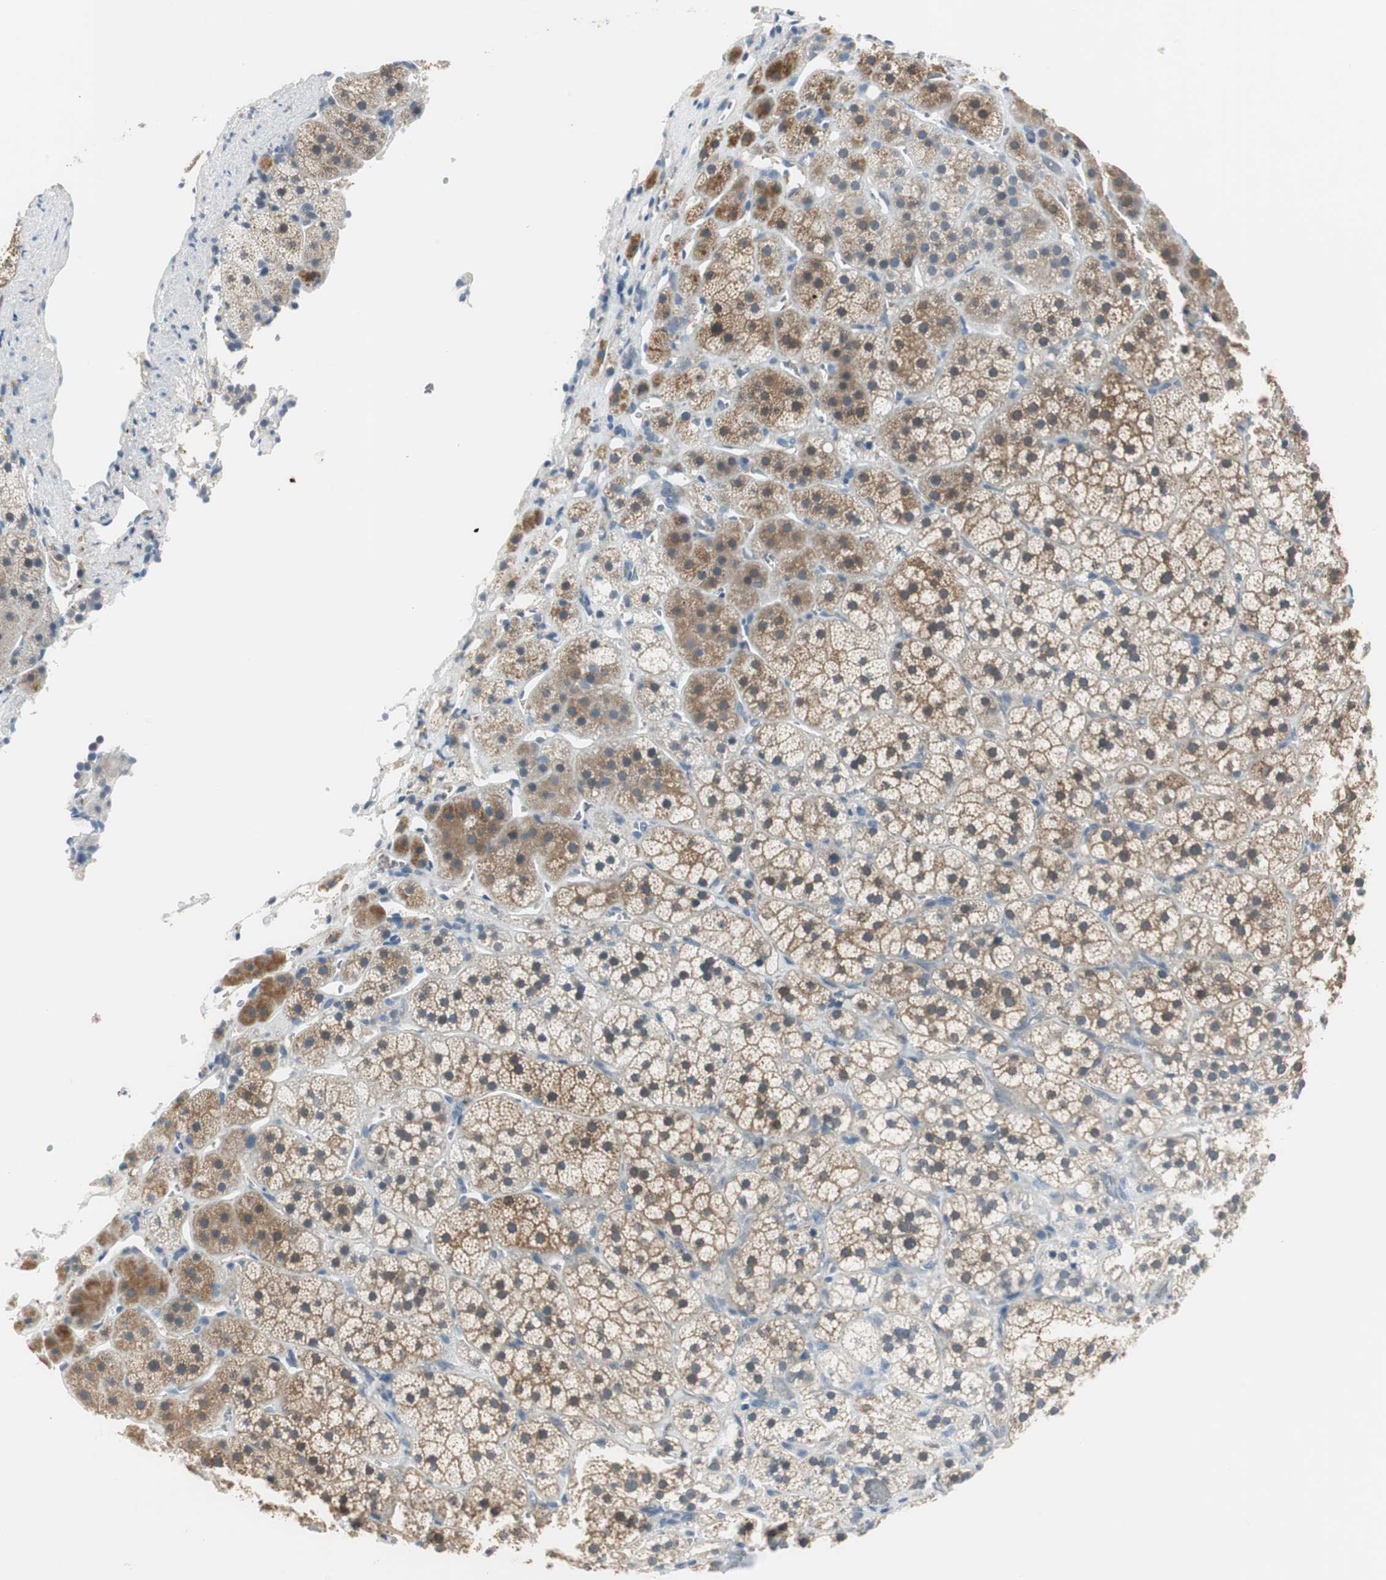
{"staining": {"intensity": "moderate", "quantity": ">75%", "location": "cytoplasmic/membranous"}, "tissue": "adrenal gland", "cell_type": "Glandular cells", "image_type": "normal", "snomed": [{"axis": "morphology", "description": "Normal tissue, NOS"}, {"axis": "topography", "description": "Adrenal gland"}], "caption": "Glandular cells reveal moderate cytoplasmic/membranous positivity in approximately >75% of cells in normal adrenal gland. The staining was performed using DAB (3,3'-diaminobenzidine) to visualize the protein expression in brown, while the nuclei were stained in blue with hematoxylin (Magnification: 20x).", "gene": "MSTO1", "patient": {"sex": "female", "age": 44}}